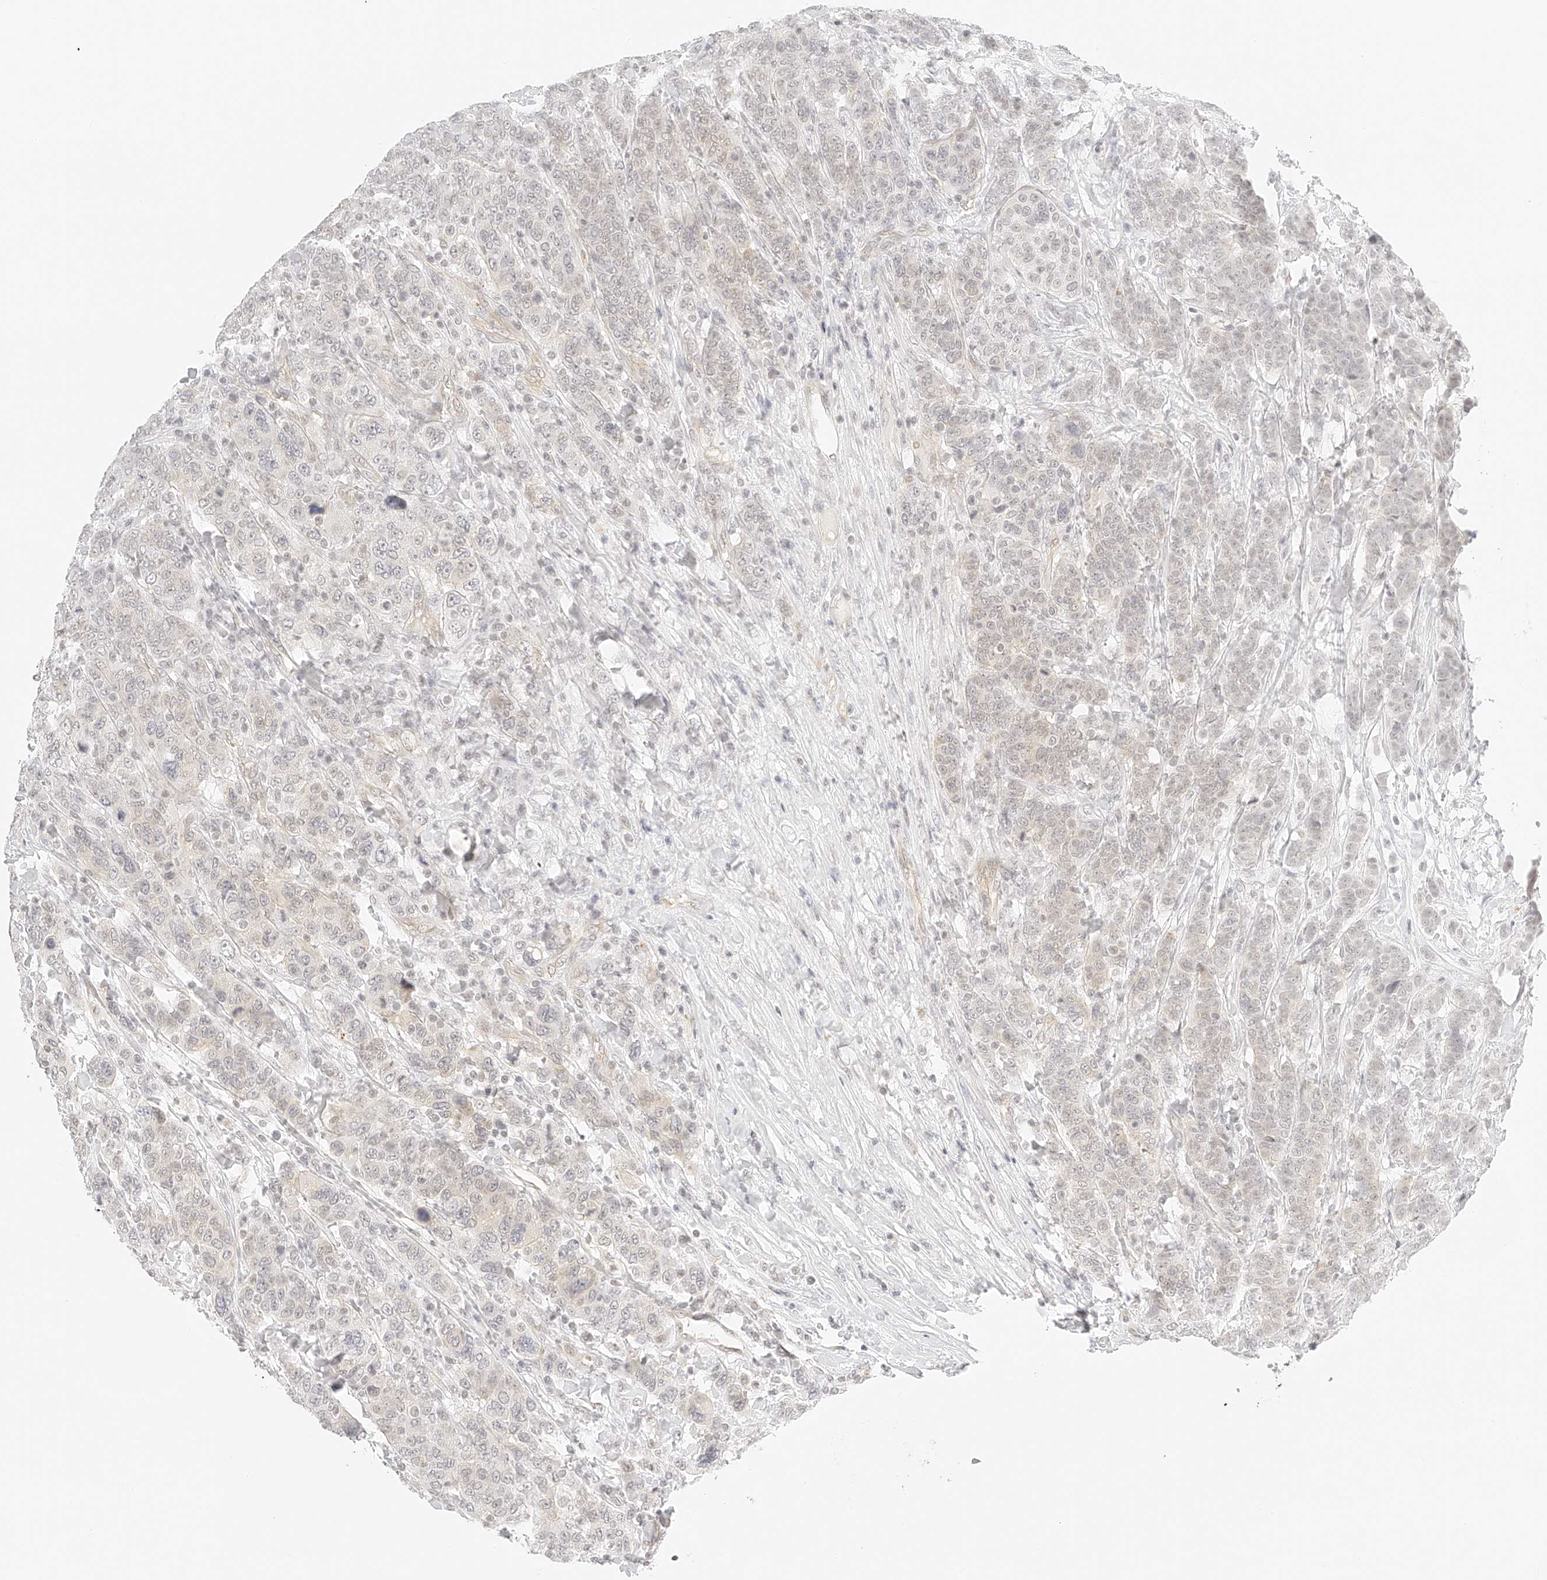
{"staining": {"intensity": "weak", "quantity": "<25%", "location": "cytoplasmic/membranous"}, "tissue": "breast cancer", "cell_type": "Tumor cells", "image_type": "cancer", "snomed": [{"axis": "morphology", "description": "Duct carcinoma"}, {"axis": "topography", "description": "Breast"}], "caption": "DAB immunohistochemical staining of human breast cancer (invasive ductal carcinoma) shows no significant staining in tumor cells.", "gene": "ZFP69", "patient": {"sex": "female", "age": 37}}